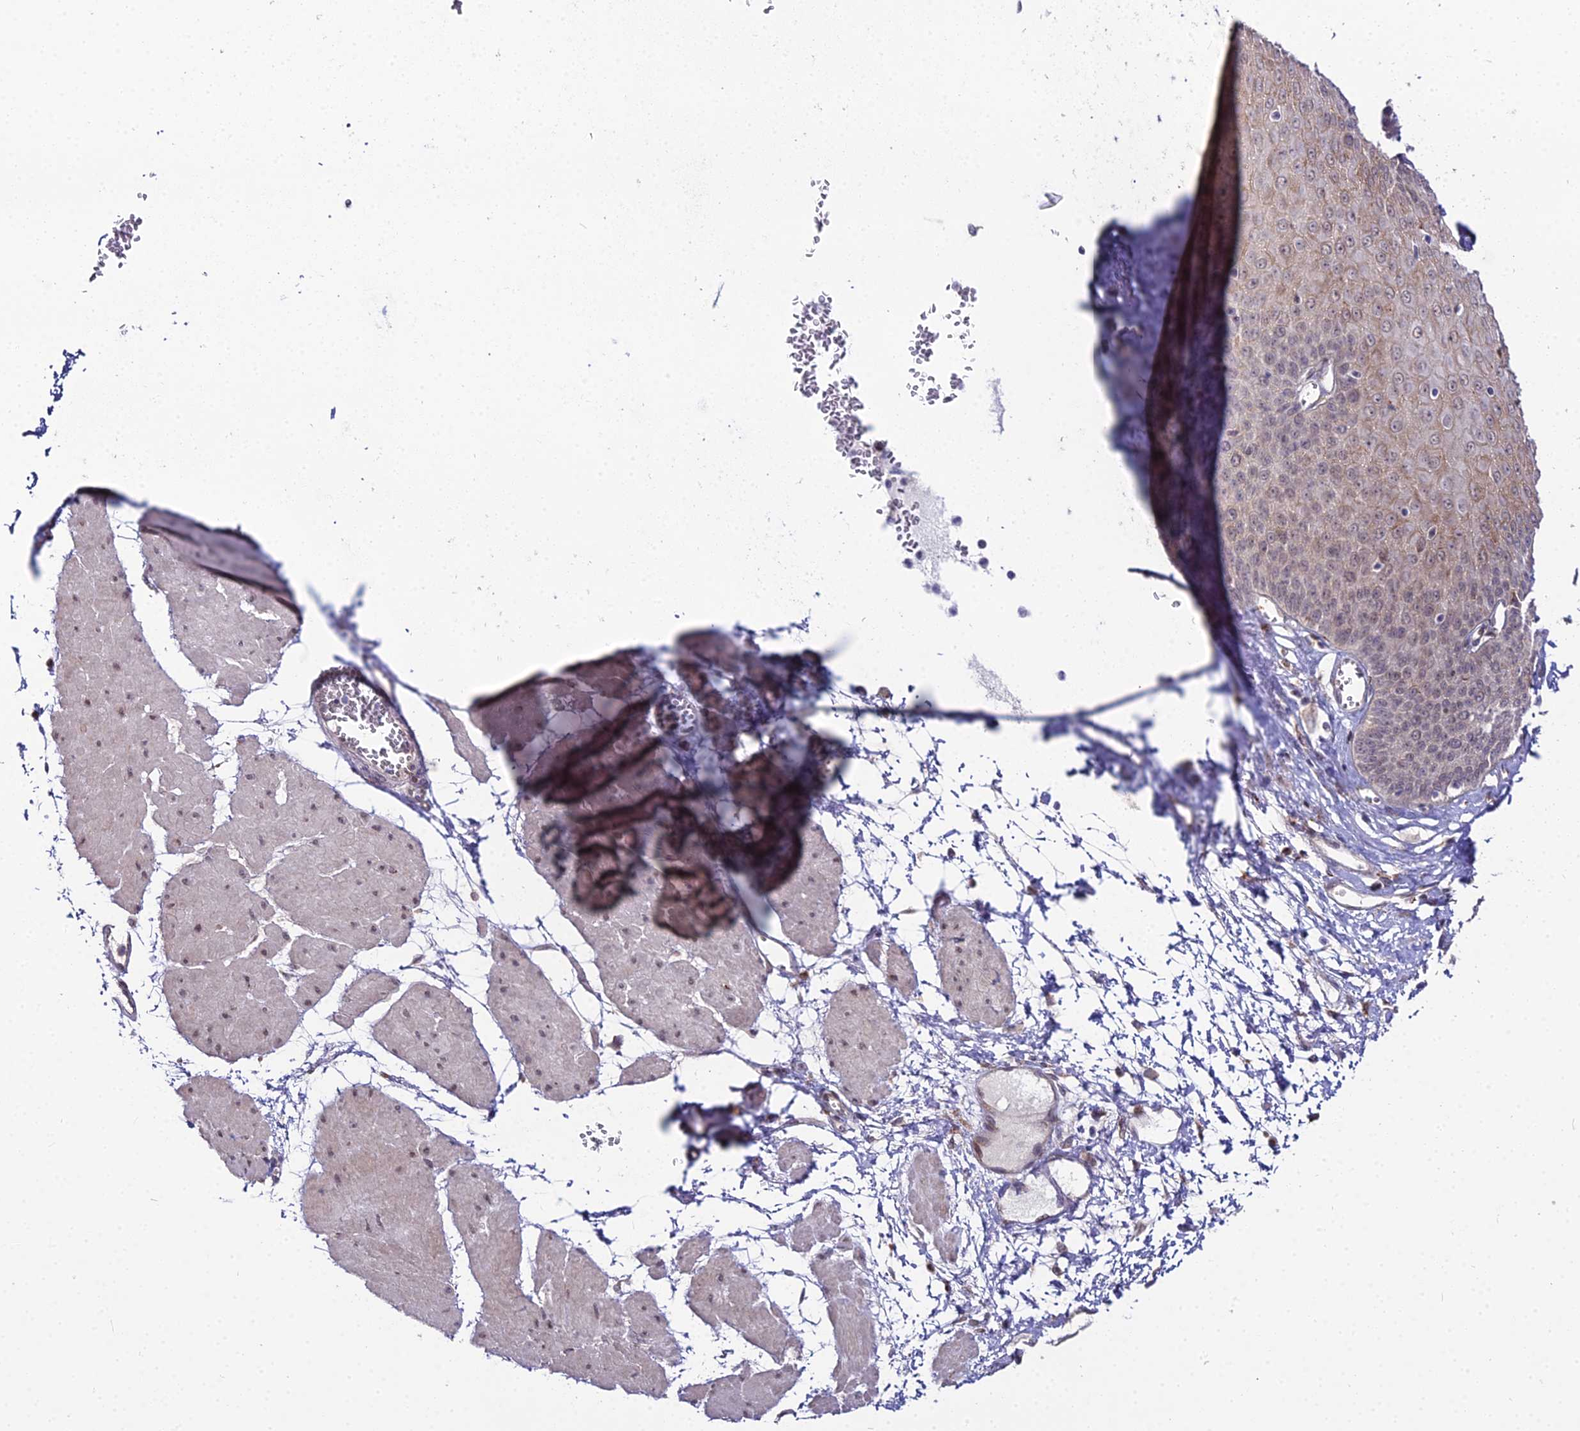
{"staining": {"intensity": "weak", "quantity": ">75%", "location": "cytoplasmic/membranous"}, "tissue": "esophagus", "cell_type": "Squamous epithelial cells", "image_type": "normal", "snomed": [{"axis": "morphology", "description": "Normal tissue, NOS"}, {"axis": "topography", "description": "Esophagus"}], "caption": "High-magnification brightfield microscopy of normal esophagus stained with DAB (brown) and counterstained with hematoxylin (blue). squamous epithelial cells exhibit weak cytoplasmic/membranous positivity is present in approximately>75% of cells. Nuclei are stained in blue.", "gene": "TROAP", "patient": {"sex": "male", "age": 60}}